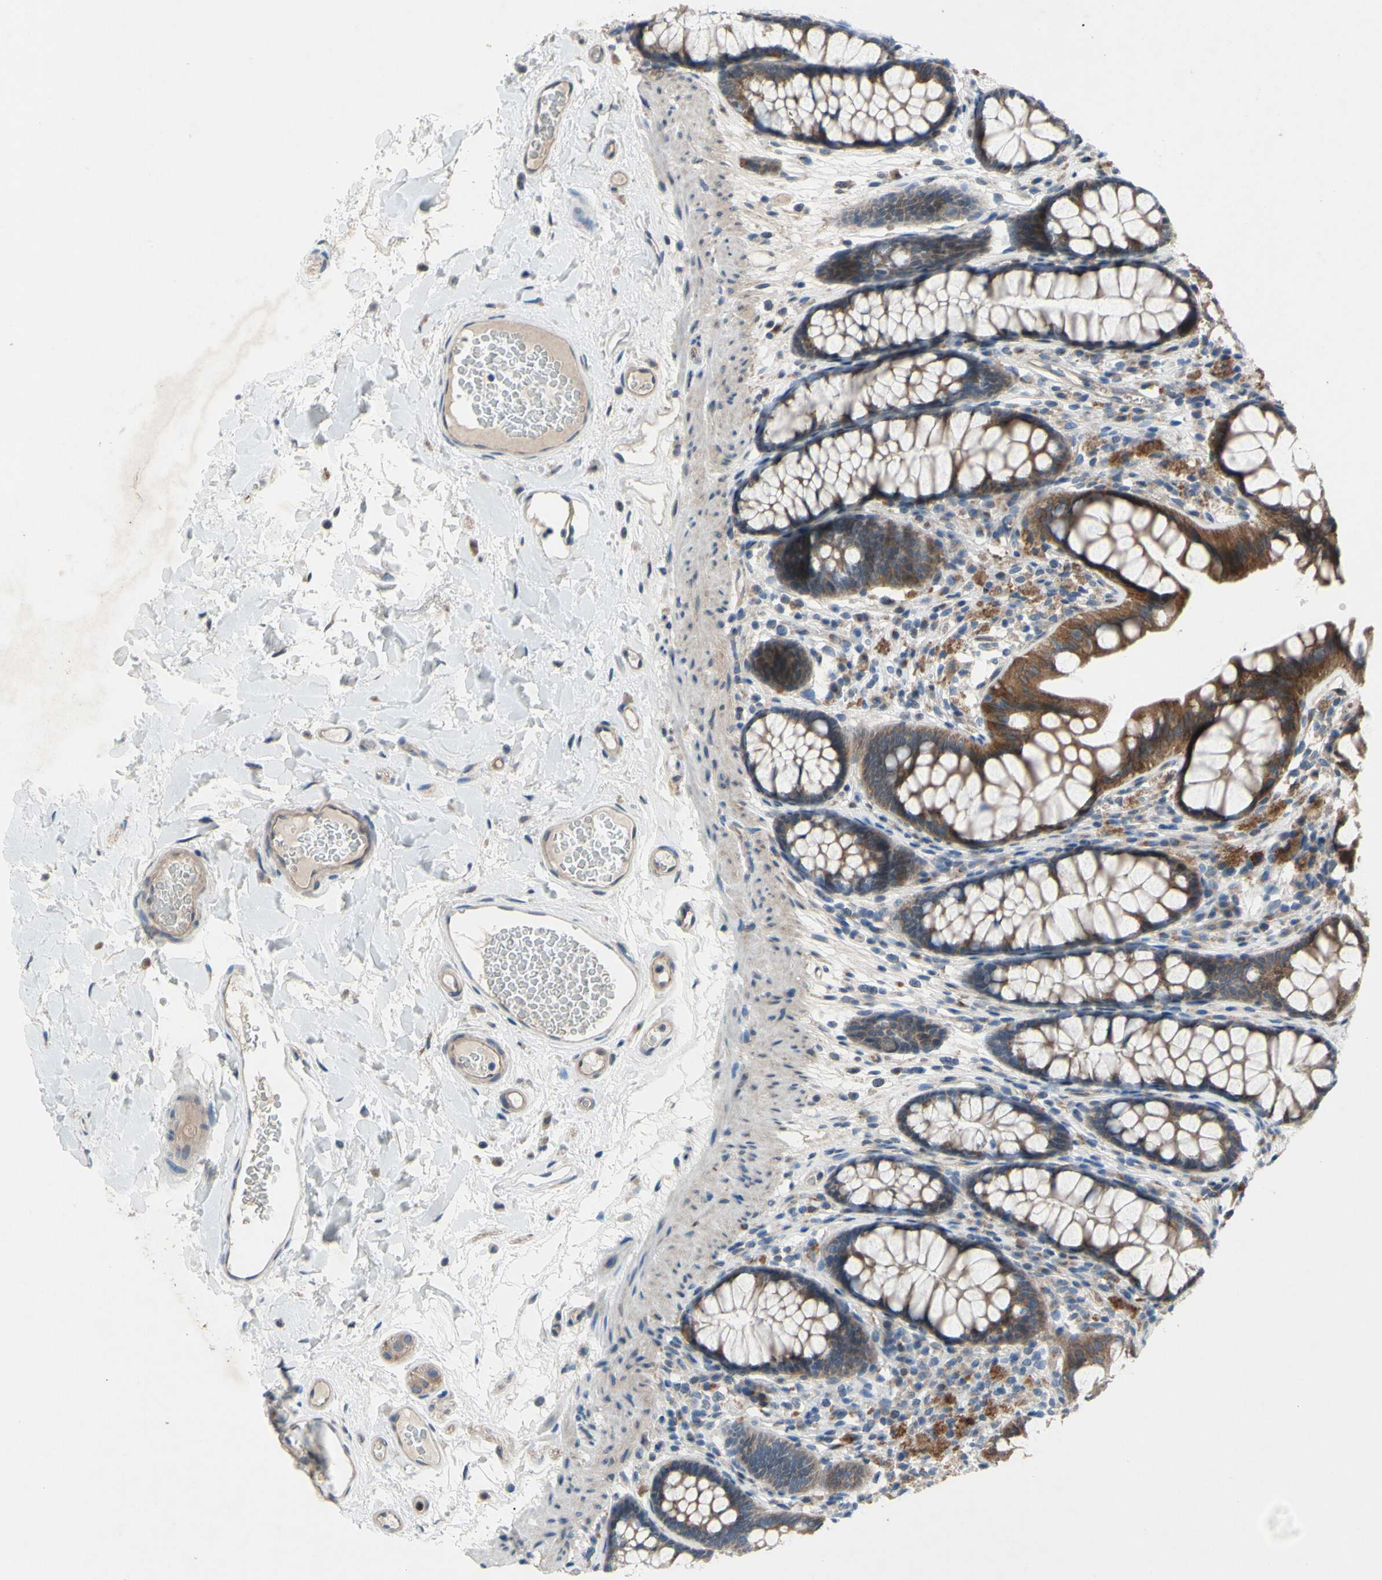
{"staining": {"intensity": "weak", "quantity": ">75%", "location": "cytoplasmic/membranous"}, "tissue": "colon", "cell_type": "Endothelial cells", "image_type": "normal", "snomed": [{"axis": "morphology", "description": "Normal tissue, NOS"}, {"axis": "topography", "description": "Colon"}], "caption": "Protein expression analysis of normal human colon reveals weak cytoplasmic/membranous staining in about >75% of endothelial cells. (DAB (3,3'-diaminobenzidine) IHC with brightfield microscopy, high magnification).", "gene": "GRAMD2B", "patient": {"sex": "female", "age": 55}}